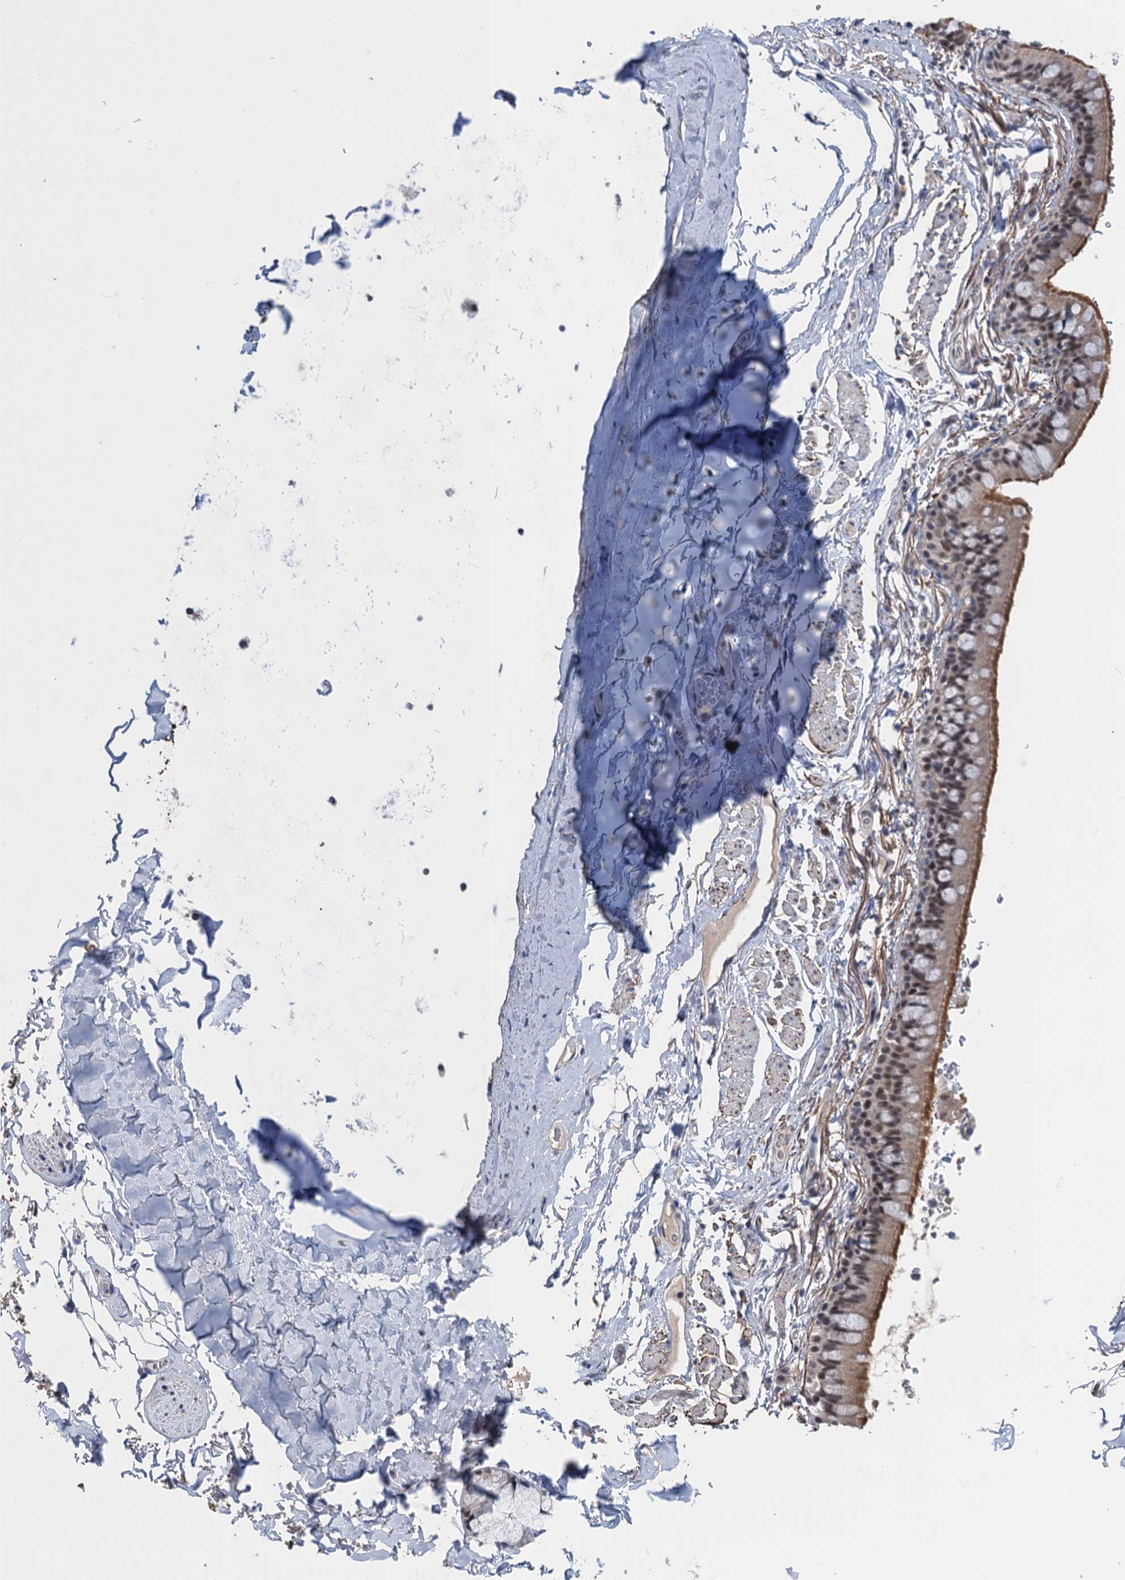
{"staining": {"intensity": "weak", "quantity": ">75%", "location": "nuclear"}, "tissue": "adipose tissue", "cell_type": "Adipocytes", "image_type": "normal", "snomed": [{"axis": "morphology", "description": "Normal tissue, NOS"}, {"axis": "topography", "description": "Lymph node"}, {"axis": "topography", "description": "Bronchus"}], "caption": "Adipocytes exhibit low levels of weak nuclear positivity in approximately >75% of cells in benign human adipose tissue.", "gene": "SAE1", "patient": {"sex": "male", "age": 63}}